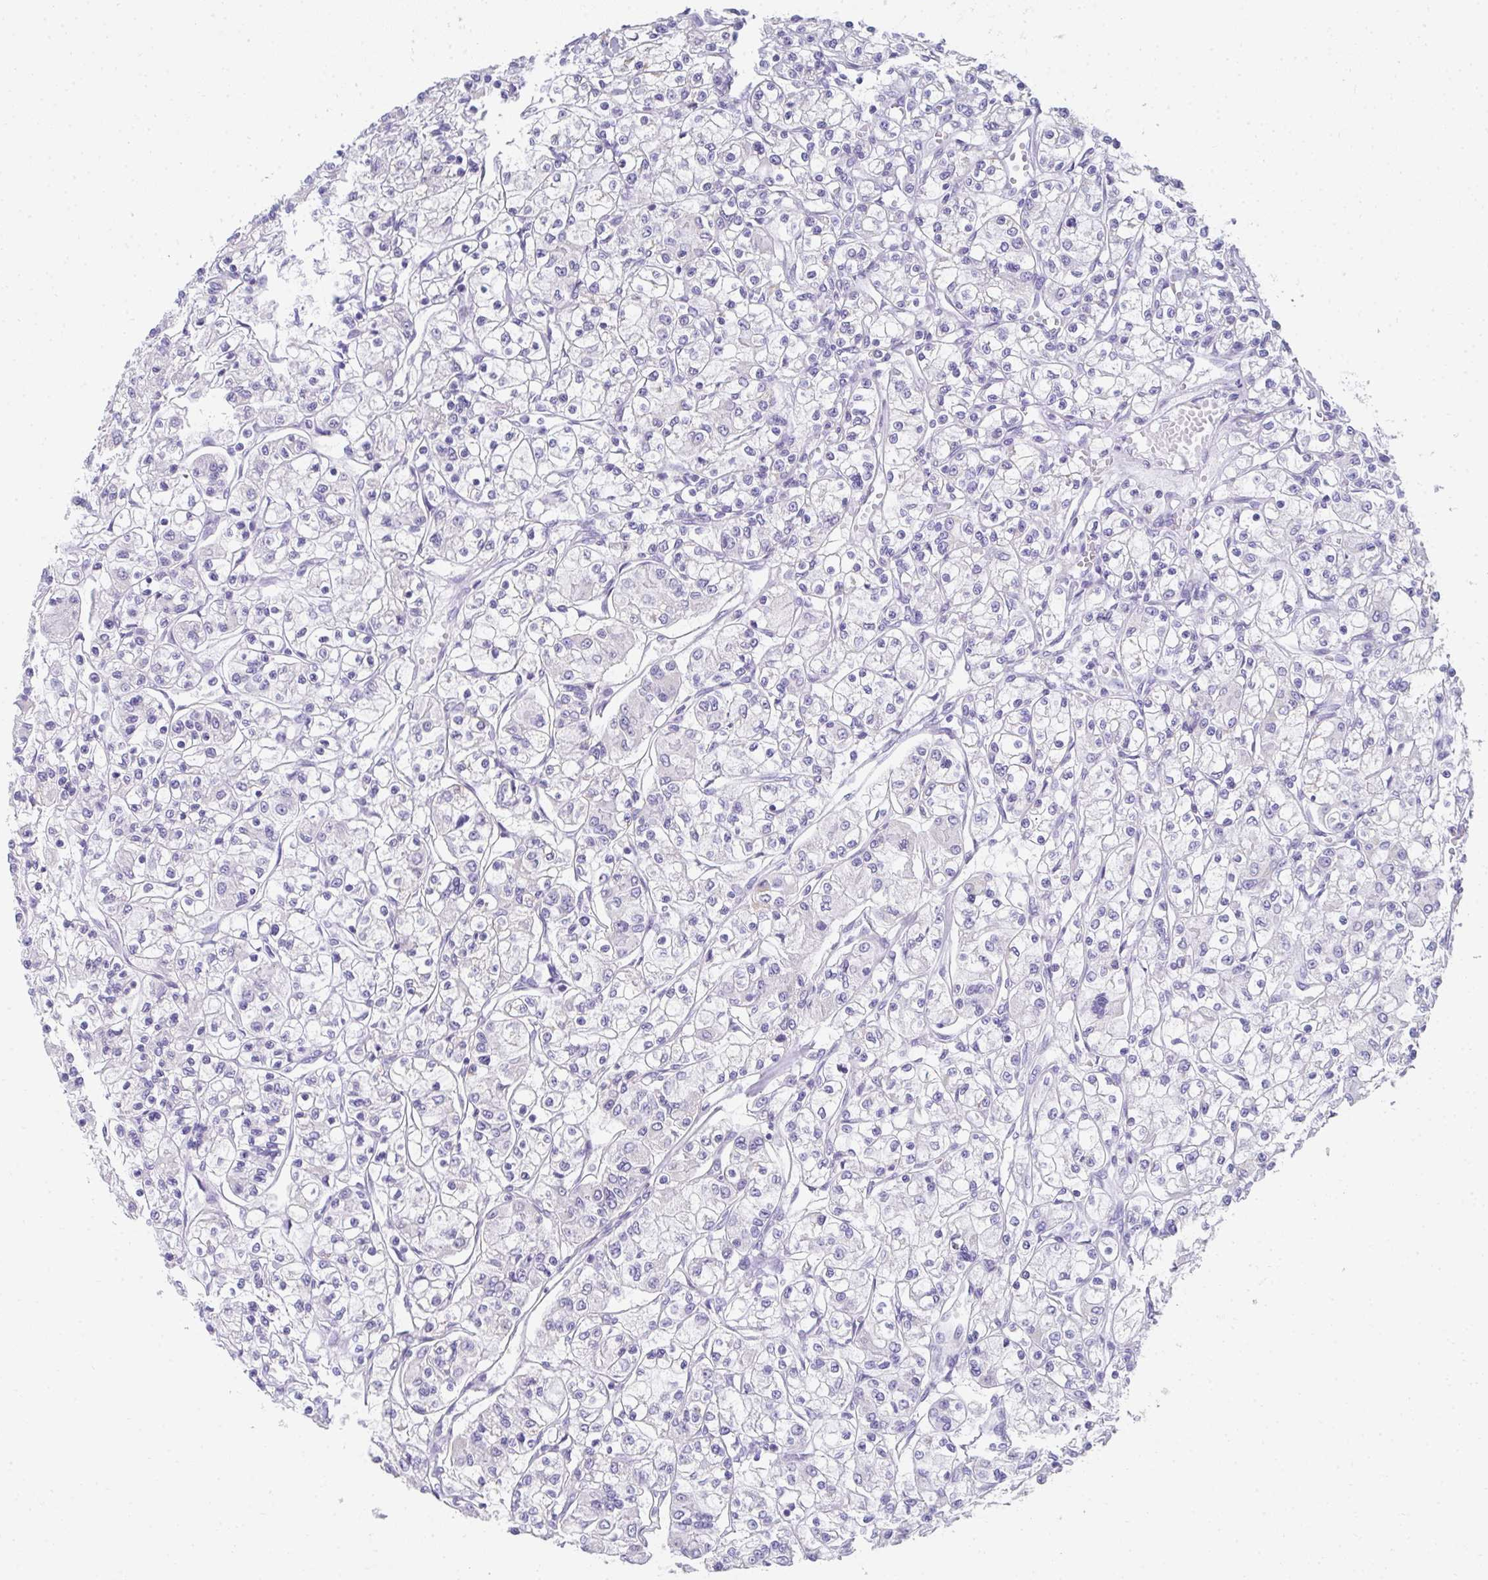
{"staining": {"intensity": "negative", "quantity": "none", "location": "none"}, "tissue": "renal cancer", "cell_type": "Tumor cells", "image_type": "cancer", "snomed": [{"axis": "morphology", "description": "Adenocarcinoma, NOS"}, {"axis": "topography", "description": "Kidney"}], "caption": "High power microscopy image of an immunohistochemistry histopathology image of renal cancer, revealing no significant staining in tumor cells.", "gene": "RLF", "patient": {"sex": "female", "age": 59}}